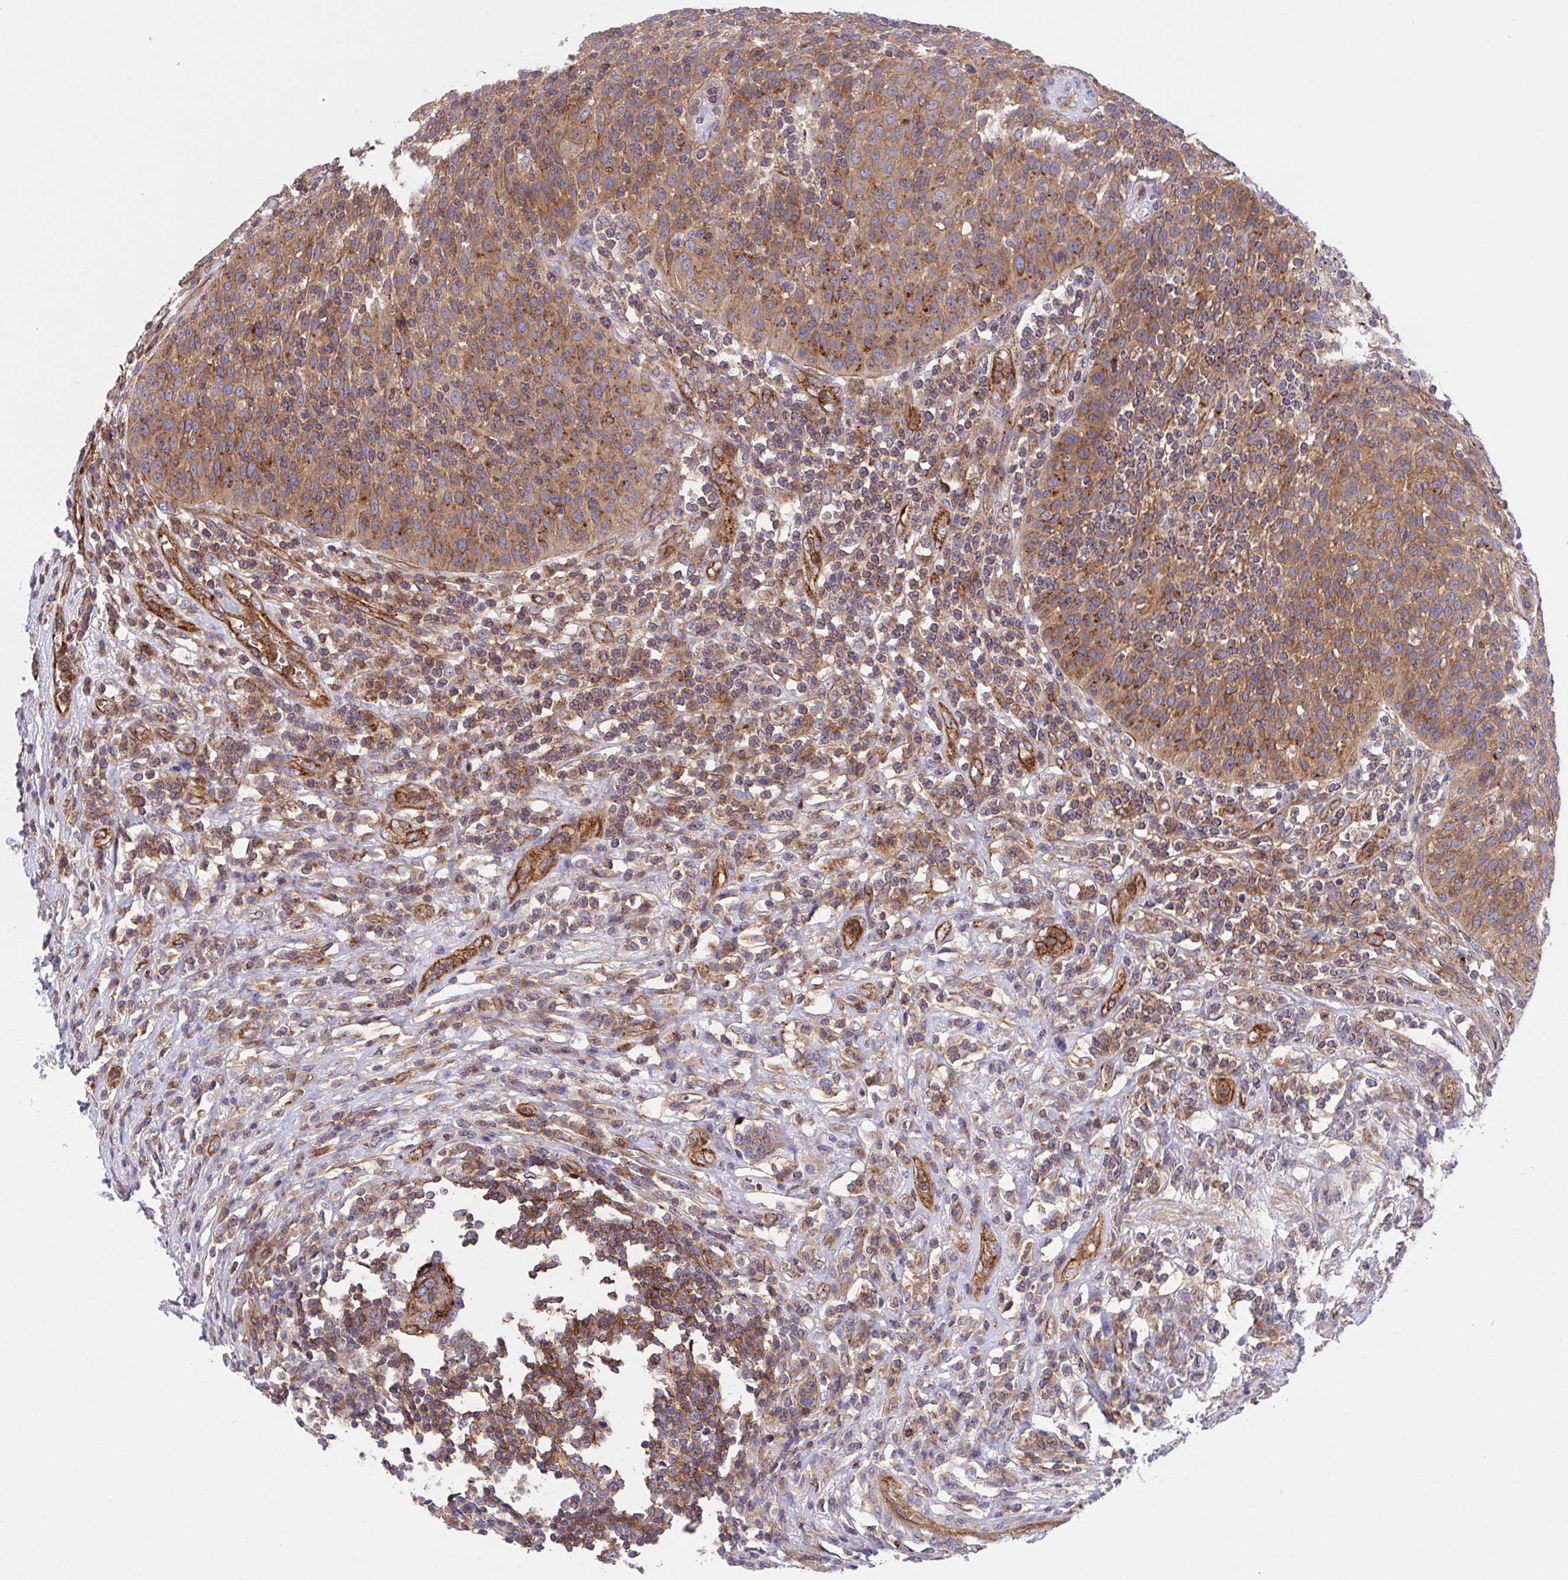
{"staining": {"intensity": "moderate", "quantity": ">75%", "location": "cytoplasmic/membranous"}, "tissue": "urothelial cancer", "cell_type": "Tumor cells", "image_type": "cancer", "snomed": [{"axis": "morphology", "description": "Urothelial carcinoma, High grade"}, {"axis": "topography", "description": "Urinary bladder"}], "caption": "Urothelial cancer stained with a protein marker reveals moderate staining in tumor cells.", "gene": "C4orf36", "patient": {"sex": "female", "age": 70}}